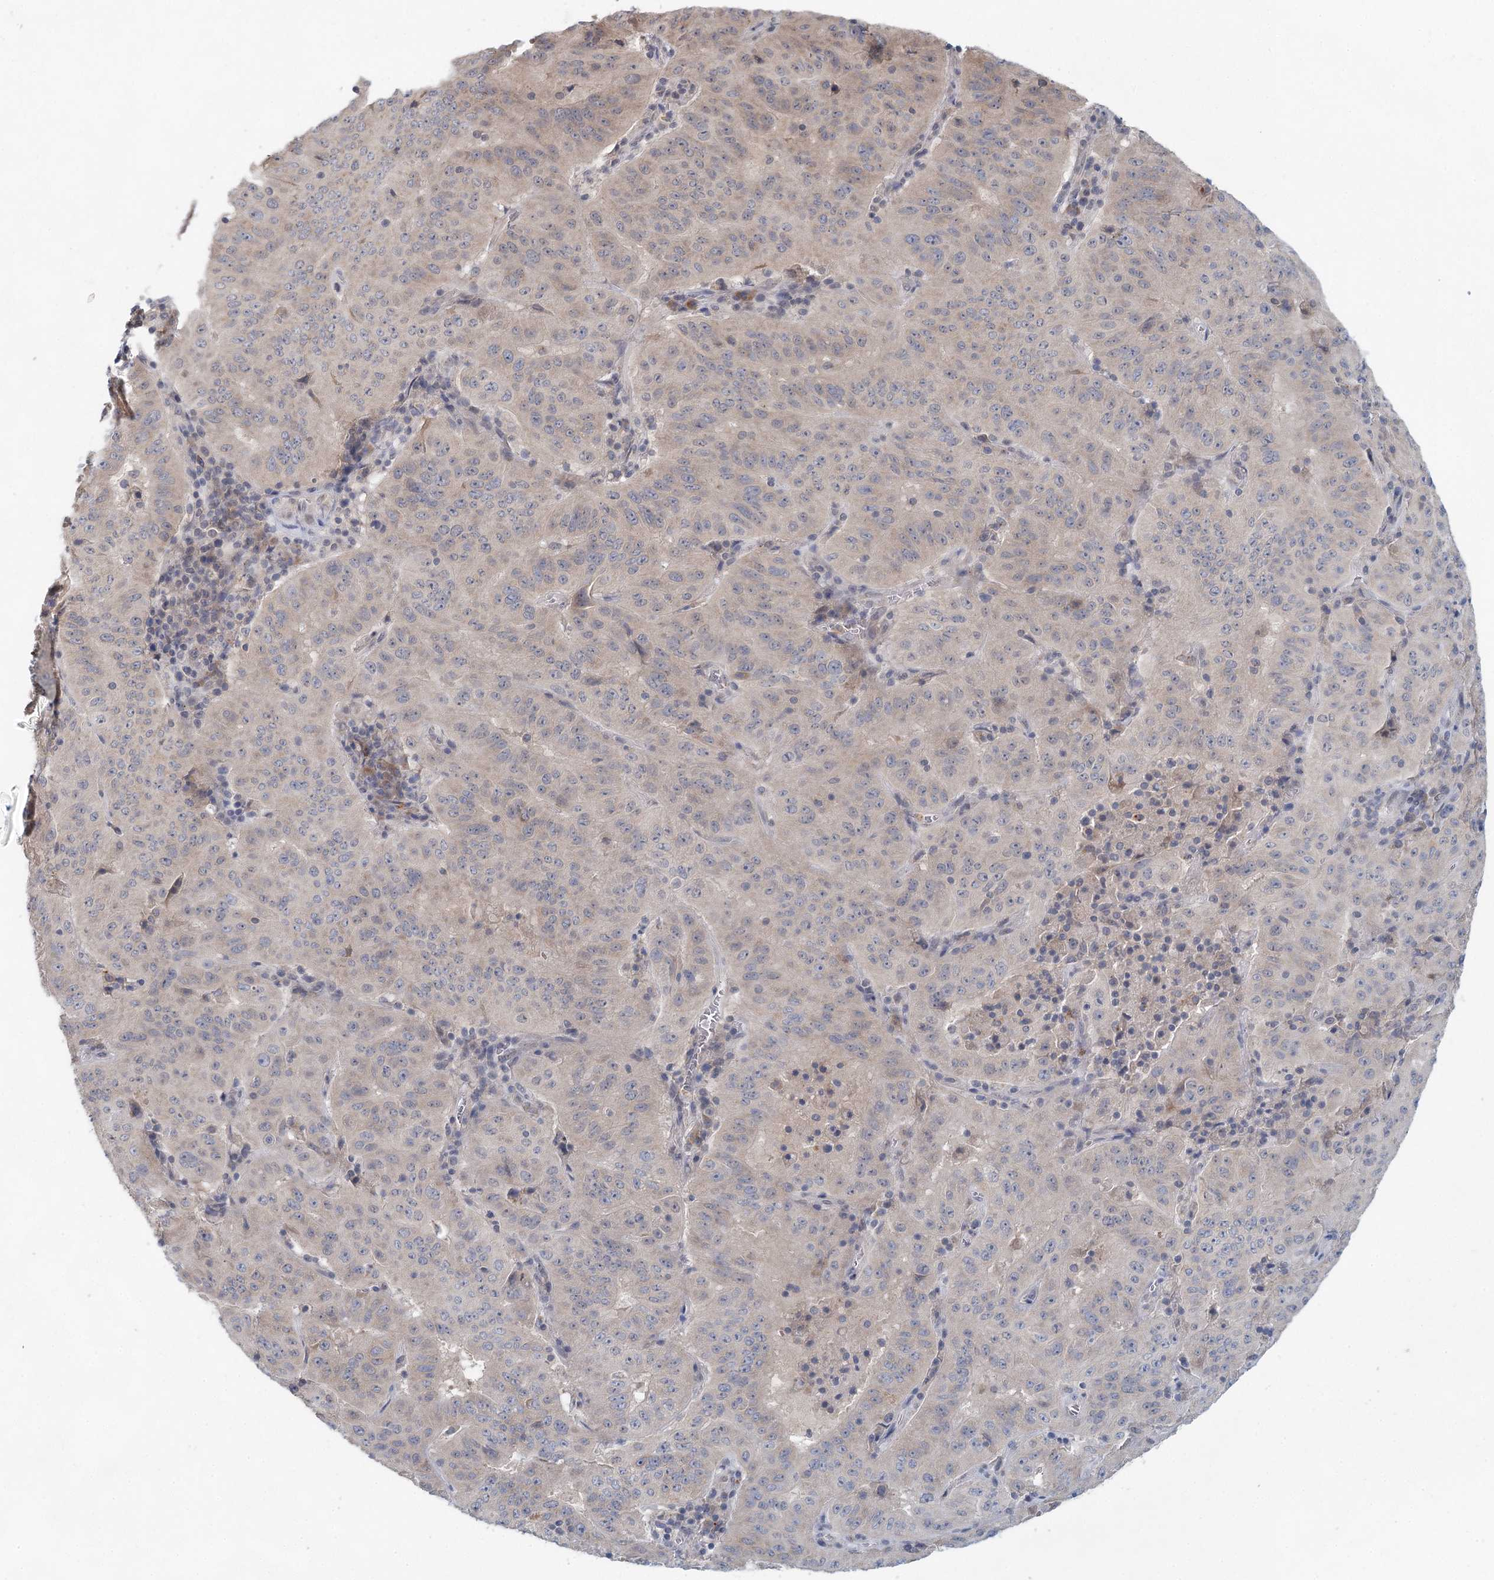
{"staining": {"intensity": "weak", "quantity": "25%-75%", "location": "cytoplasmic/membranous"}, "tissue": "pancreatic cancer", "cell_type": "Tumor cells", "image_type": "cancer", "snomed": [{"axis": "morphology", "description": "Adenocarcinoma, NOS"}, {"axis": "topography", "description": "Pancreas"}], "caption": "Protein expression analysis of human pancreatic adenocarcinoma reveals weak cytoplasmic/membranous expression in about 25%-75% of tumor cells.", "gene": "BLTP1", "patient": {"sex": "male", "age": 63}}